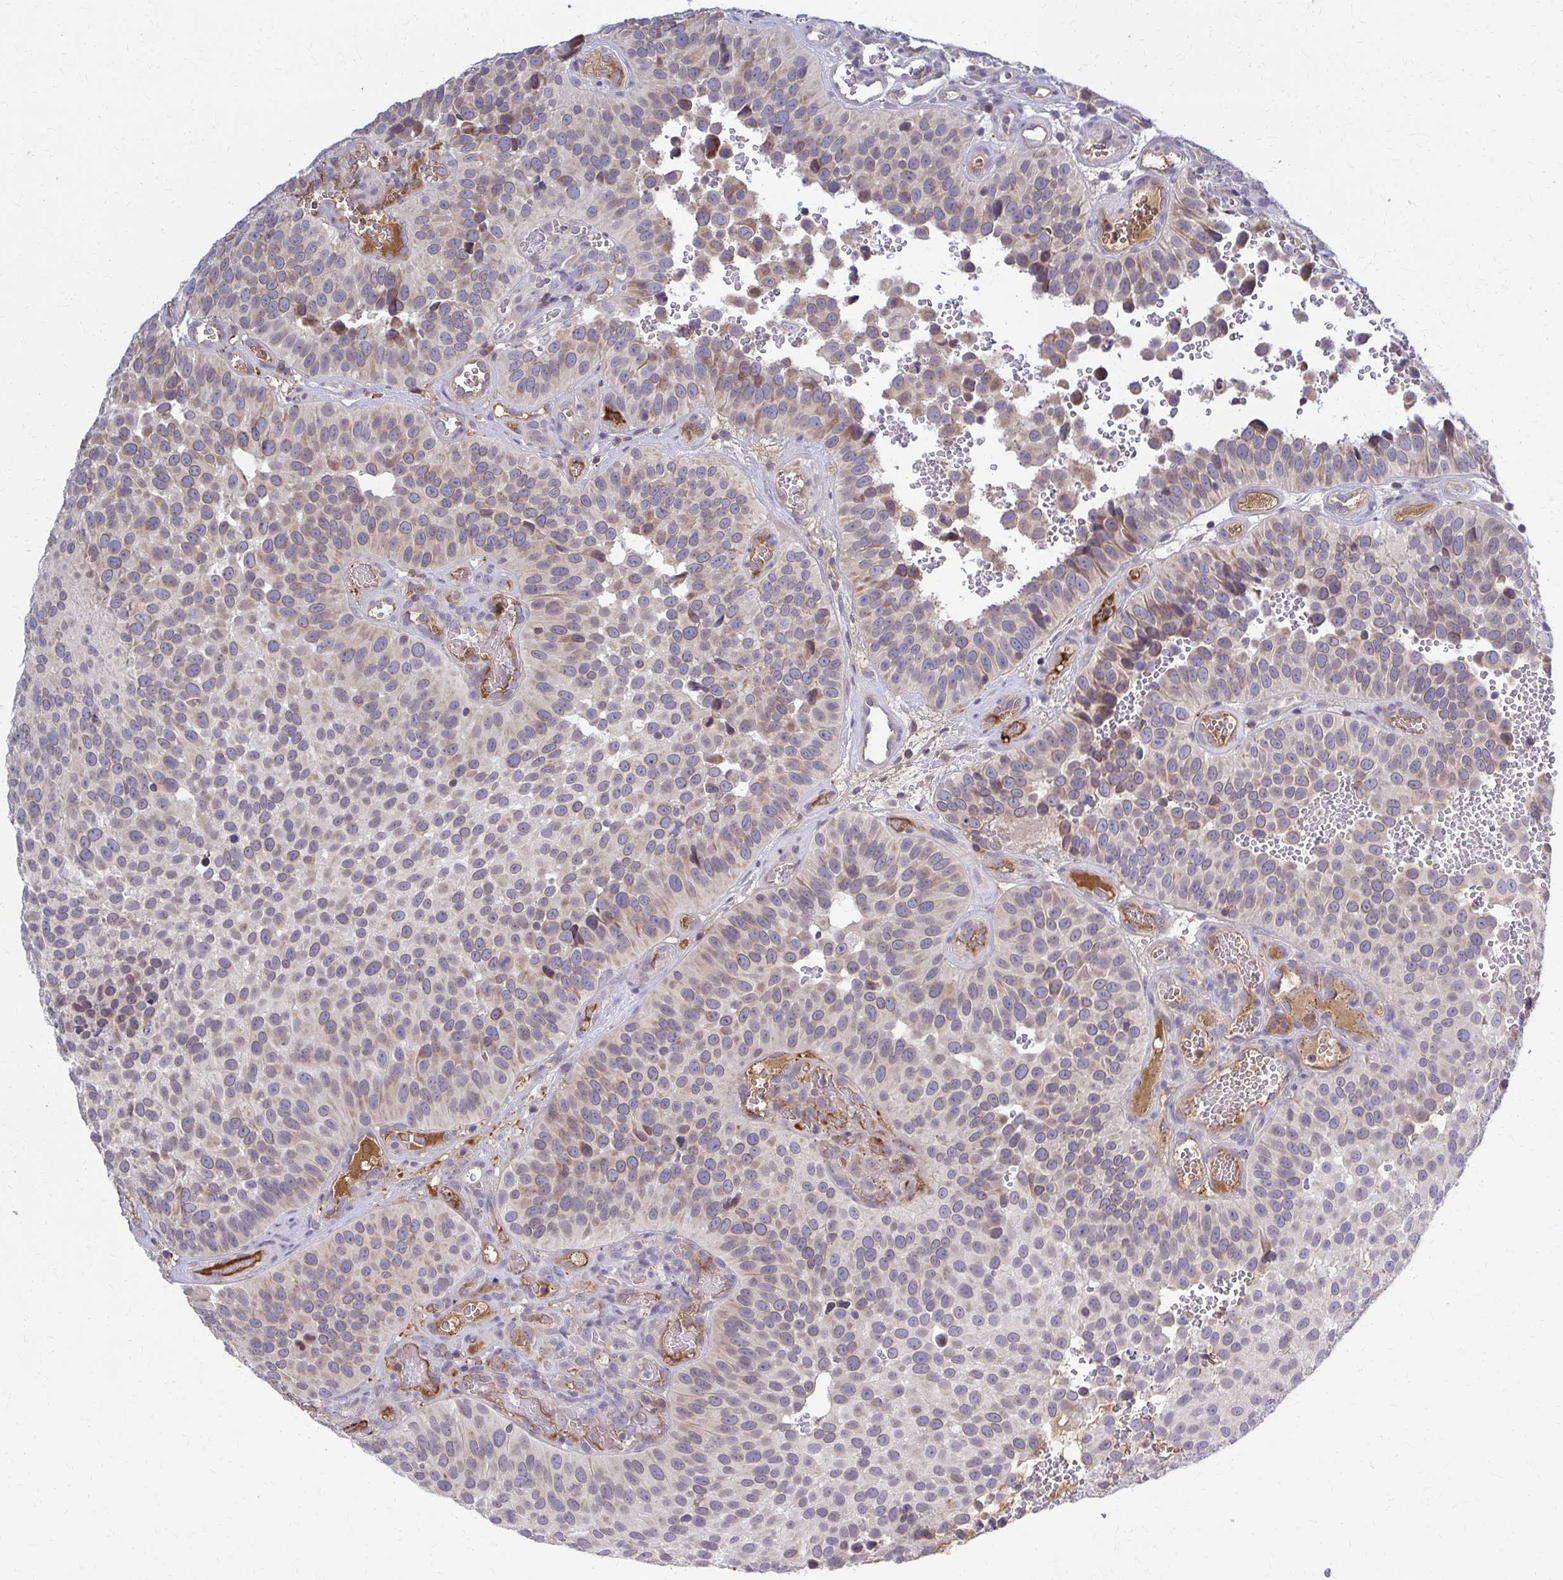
{"staining": {"intensity": "weak", "quantity": "25%-75%", "location": "cytoplasmic/membranous"}, "tissue": "urothelial cancer", "cell_type": "Tumor cells", "image_type": "cancer", "snomed": [{"axis": "morphology", "description": "Urothelial carcinoma, Low grade"}, {"axis": "topography", "description": "Urinary bladder"}], "caption": "Protein expression analysis of urothelial cancer demonstrates weak cytoplasmic/membranous positivity in about 25%-75% of tumor cells.", "gene": "MCRIP2", "patient": {"sex": "male", "age": 76}}